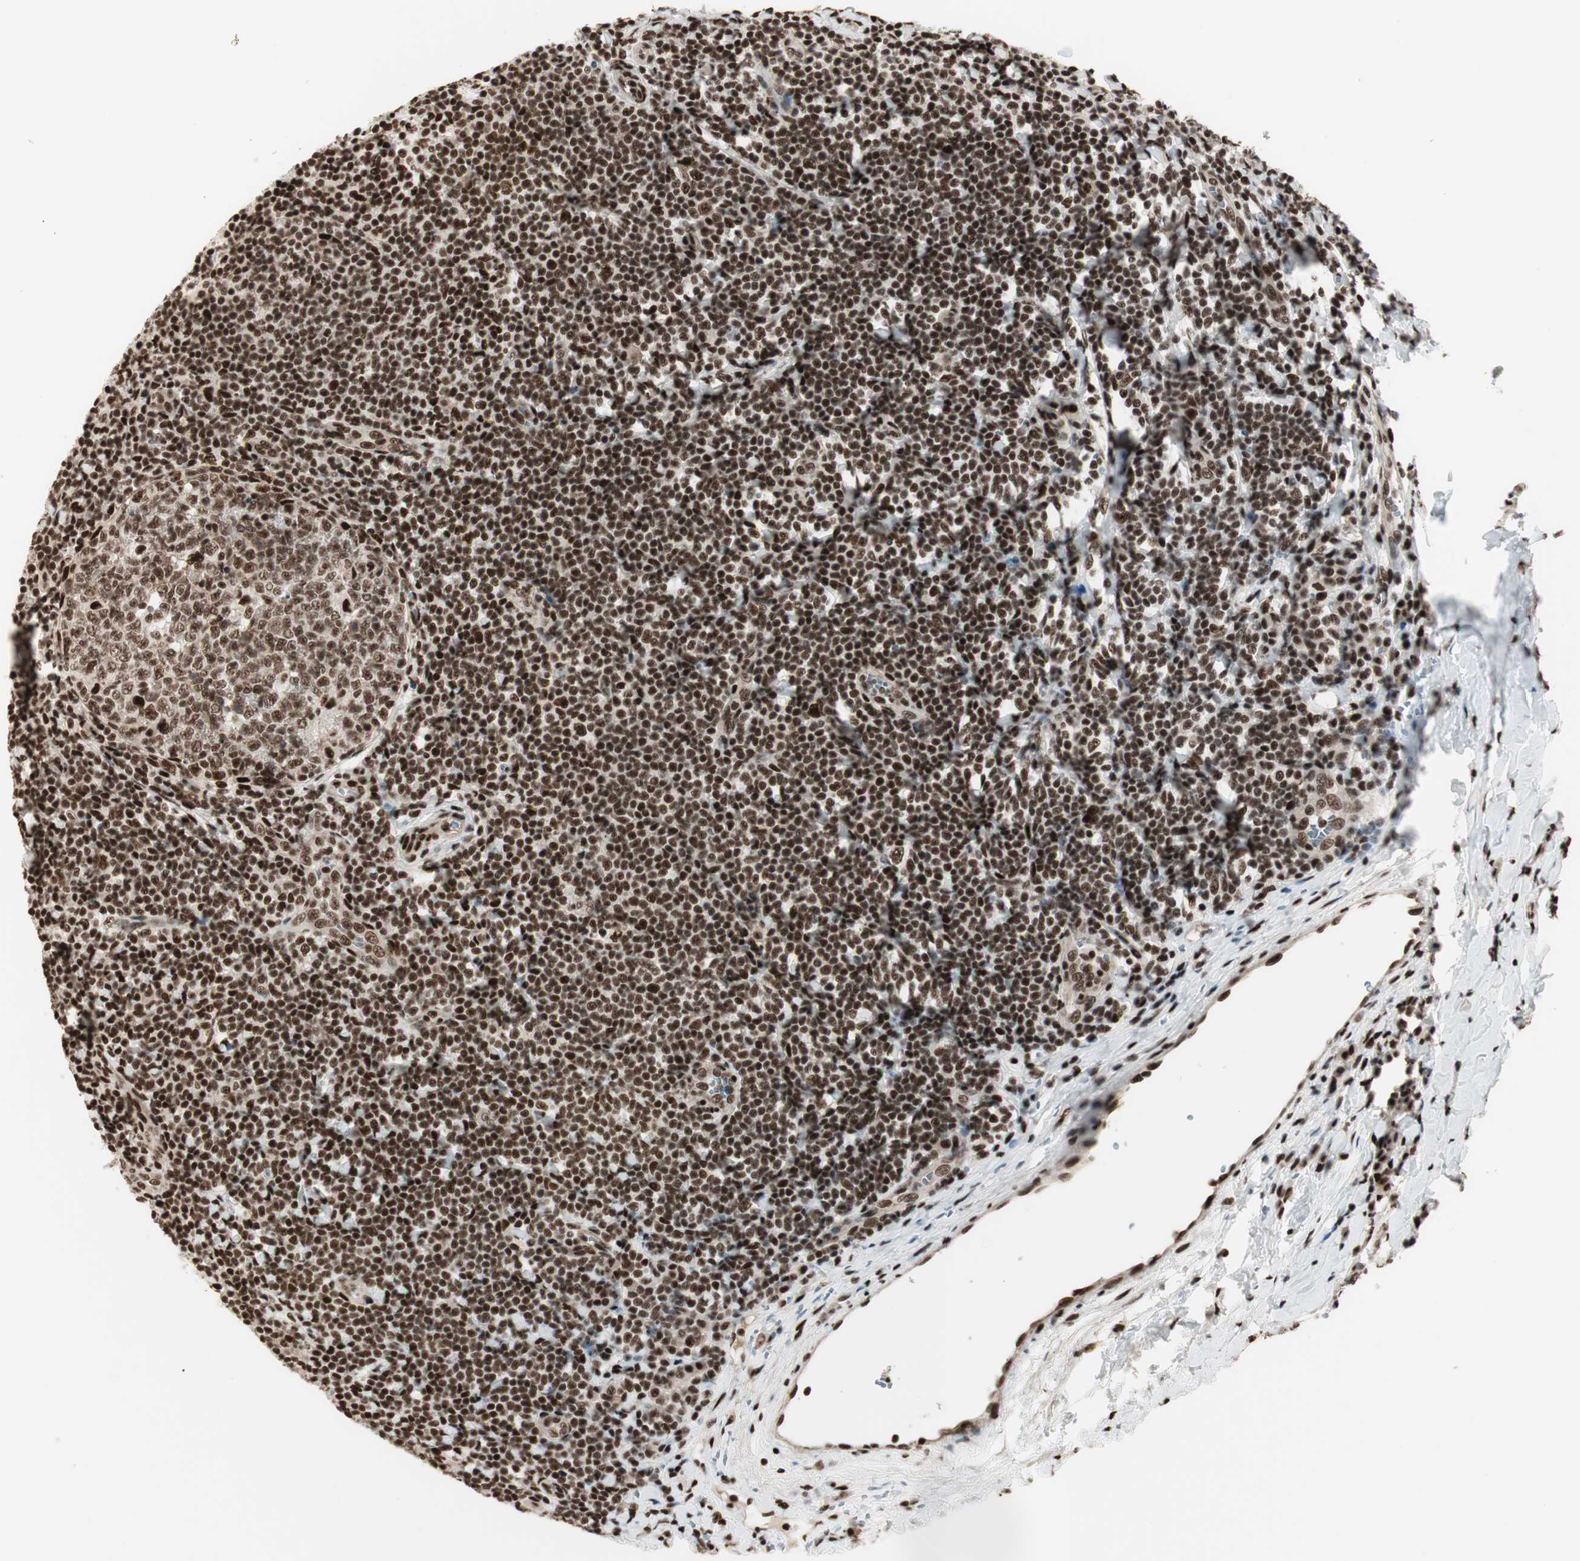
{"staining": {"intensity": "strong", "quantity": ">75%", "location": "nuclear"}, "tissue": "tonsil", "cell_type": "Germinal center cells", "image_type": "normal", "snomed": [{"axis": "morphology", "description": "Normal tissue, NOS"}, {"axis": "topography", "description": "Tonsil"}], "caption": "Germinal center cells demonstrate high levels of strong nuclear staining in about >75% of cells in benign tonsil.", "gene": "HEXIM1", "patient": {"sex": "male", "age": 31}}